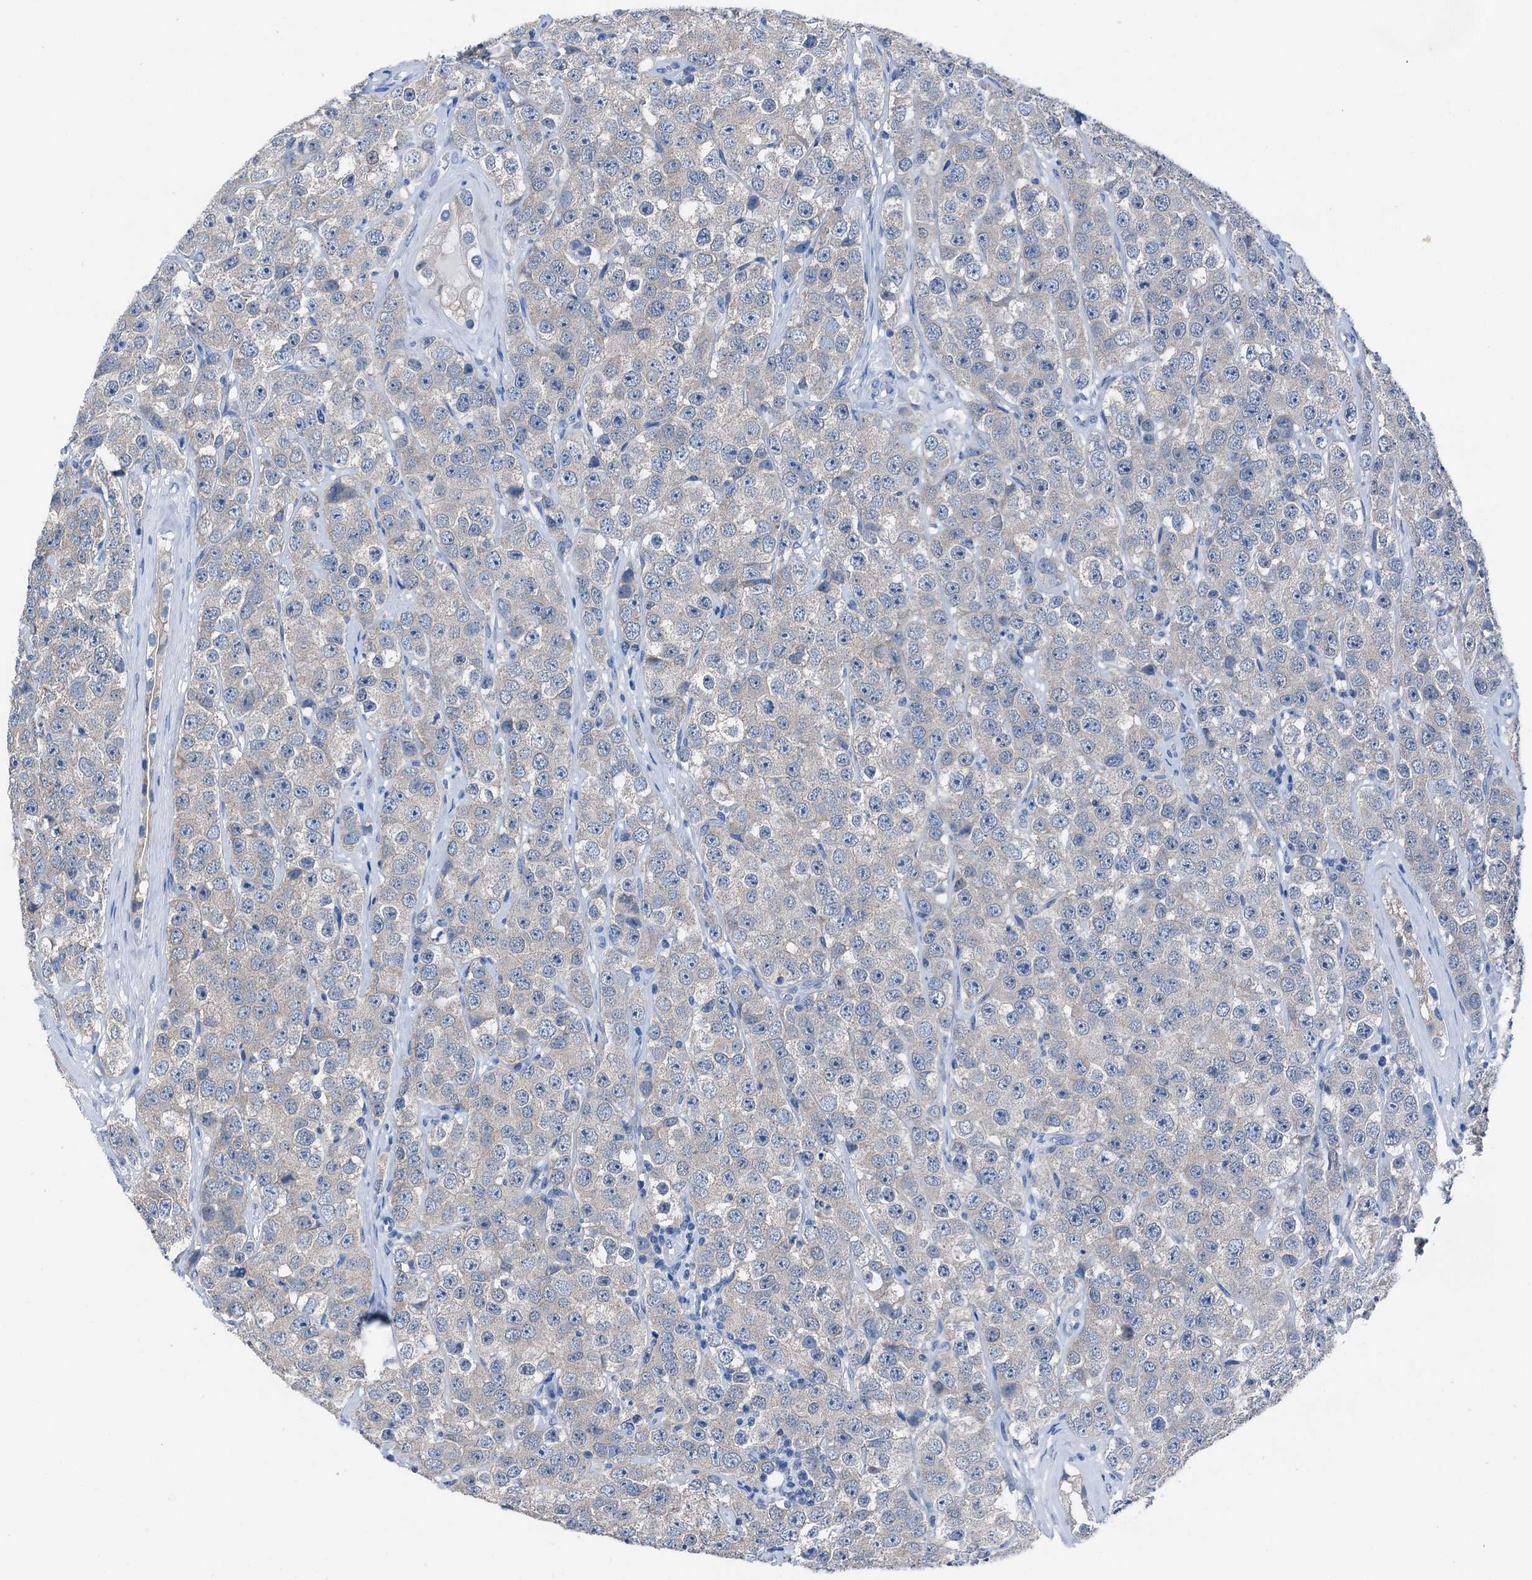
{"staining": {"intensity": "negative", "quantity": "none", "location": "none"}, "tissue": "testis cancer", "cell_type": "Tumor cells", "image_type": "cancer", "snomed": [{"axis": "morphology", "description": "Seminoma, NOS"}, {"axis": "topography", "description": "Testis"}], "caption": "Immunohistochemistry of human testis cancer (seminoma) shows no expression in tumor cells.", "gene": "CBLN3", "patient": {"sex": "male", "age": 28}}